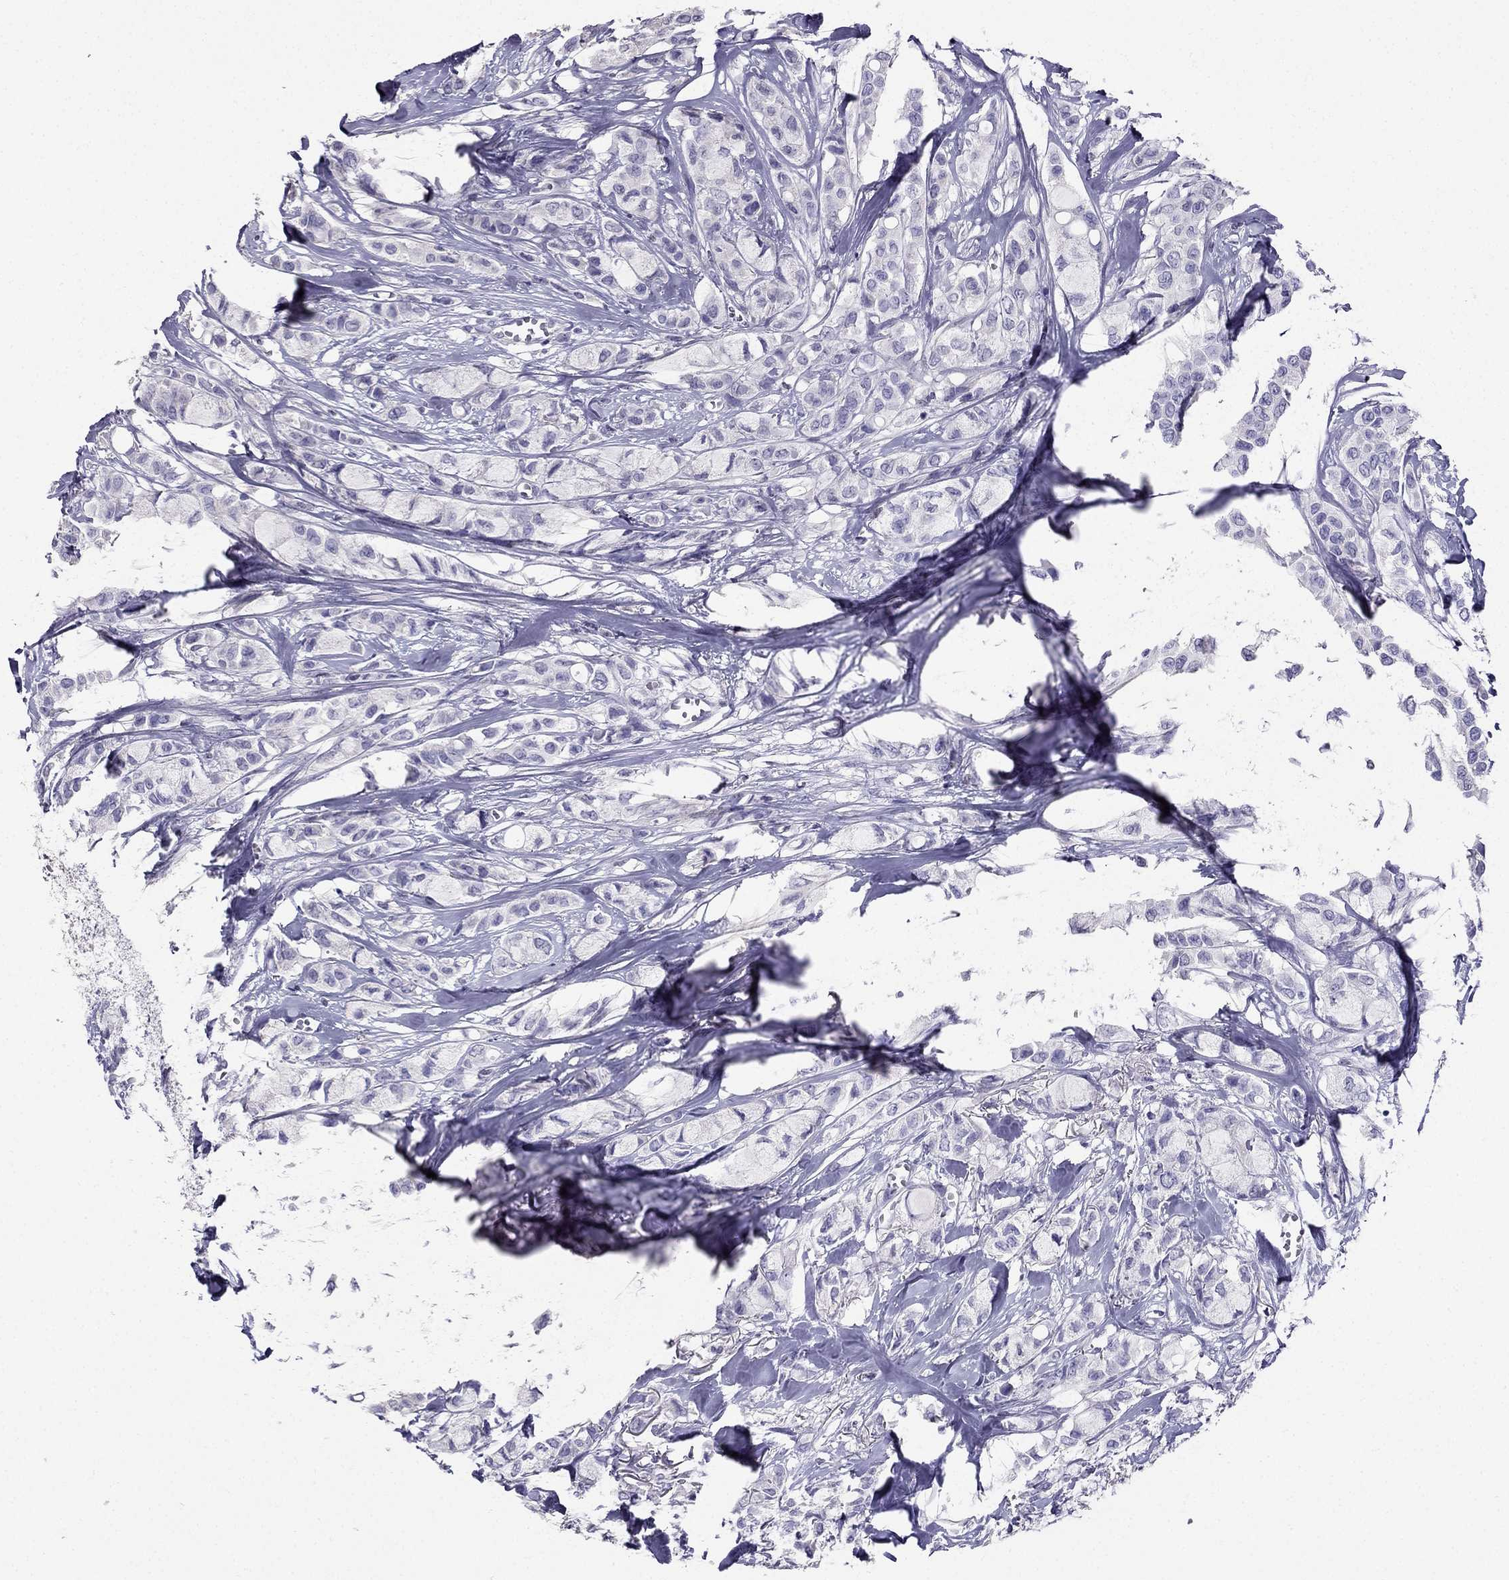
{"staining": {"intensity": "negative", "quantity": "none", "location": "none"}, "tissue": "breast cancer", "cell_type": "Tumor cells", "image_type": "cancer", "snomed": [{"axis": "morphology", "description": "Duct carcinoma"}, {"axis": "topography", "description": "Breast"}], "caption": "The histopathology image demonstrates no significant staining in tumor cells of breast cancer.", "gene": "ARID3A", "patient": {"sex": "female", "age": 85}}